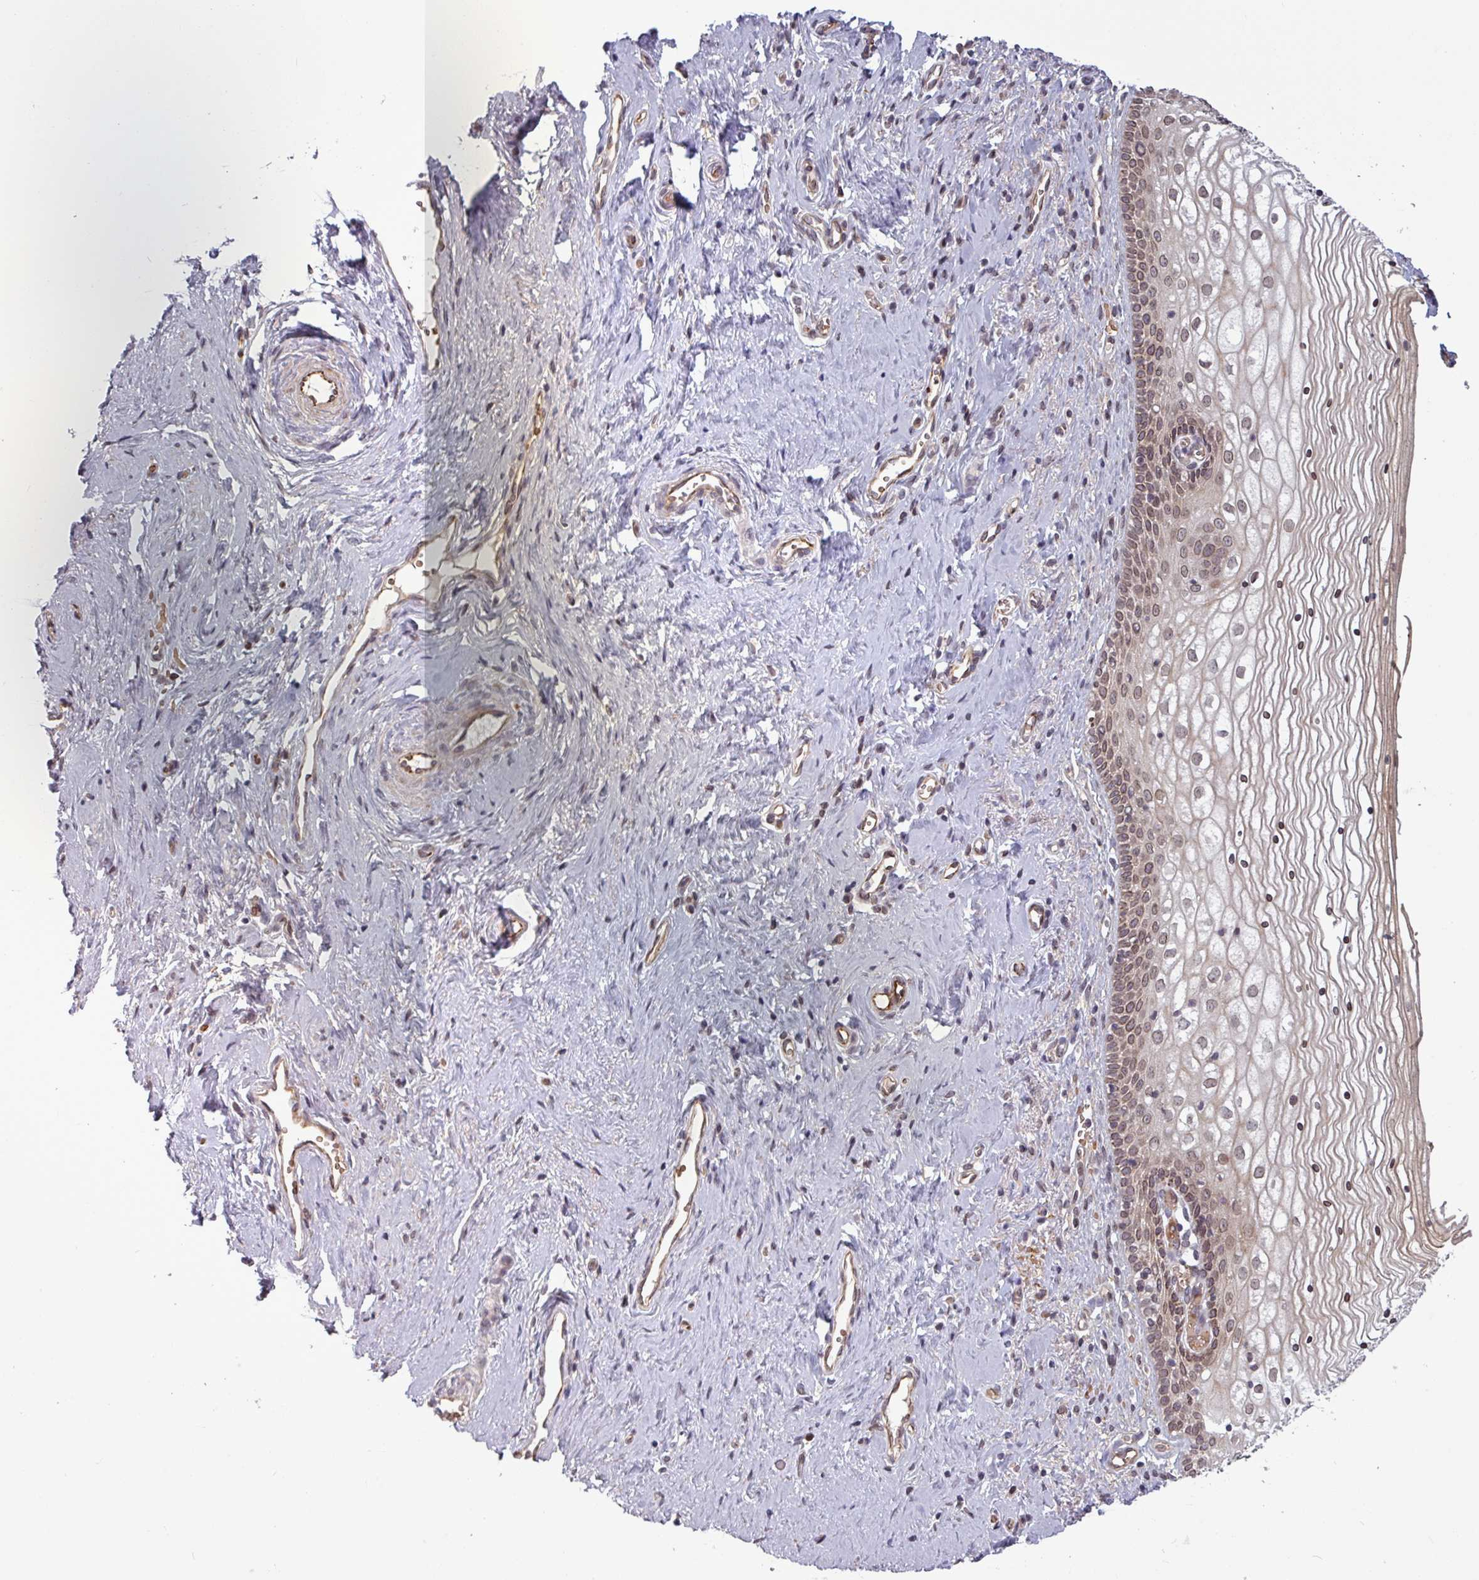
{"staining": {"intensity": "moderate", "quantity": ">75%", "location": "nuclear"}, "tissue": "vagina", "cell_type": "Squamous epithelial cells", "image_type": "normal", "snomed": [{"axis": "morphology", "description": "Normal tissue, NOS"}, {"axis": "topography", "description": "Vagina"}], "caption": "Immunohistochemical staining of normal human vagina shows moderate nuclear protein staining in approximately >75% of squamous epithelial cells. (DAB (3,3'-diaminobenzidine) IHC with brightfield microscopy, high magnification).", "gene": "RBM4B", "patient": {"sex": "female", "age": 59}}